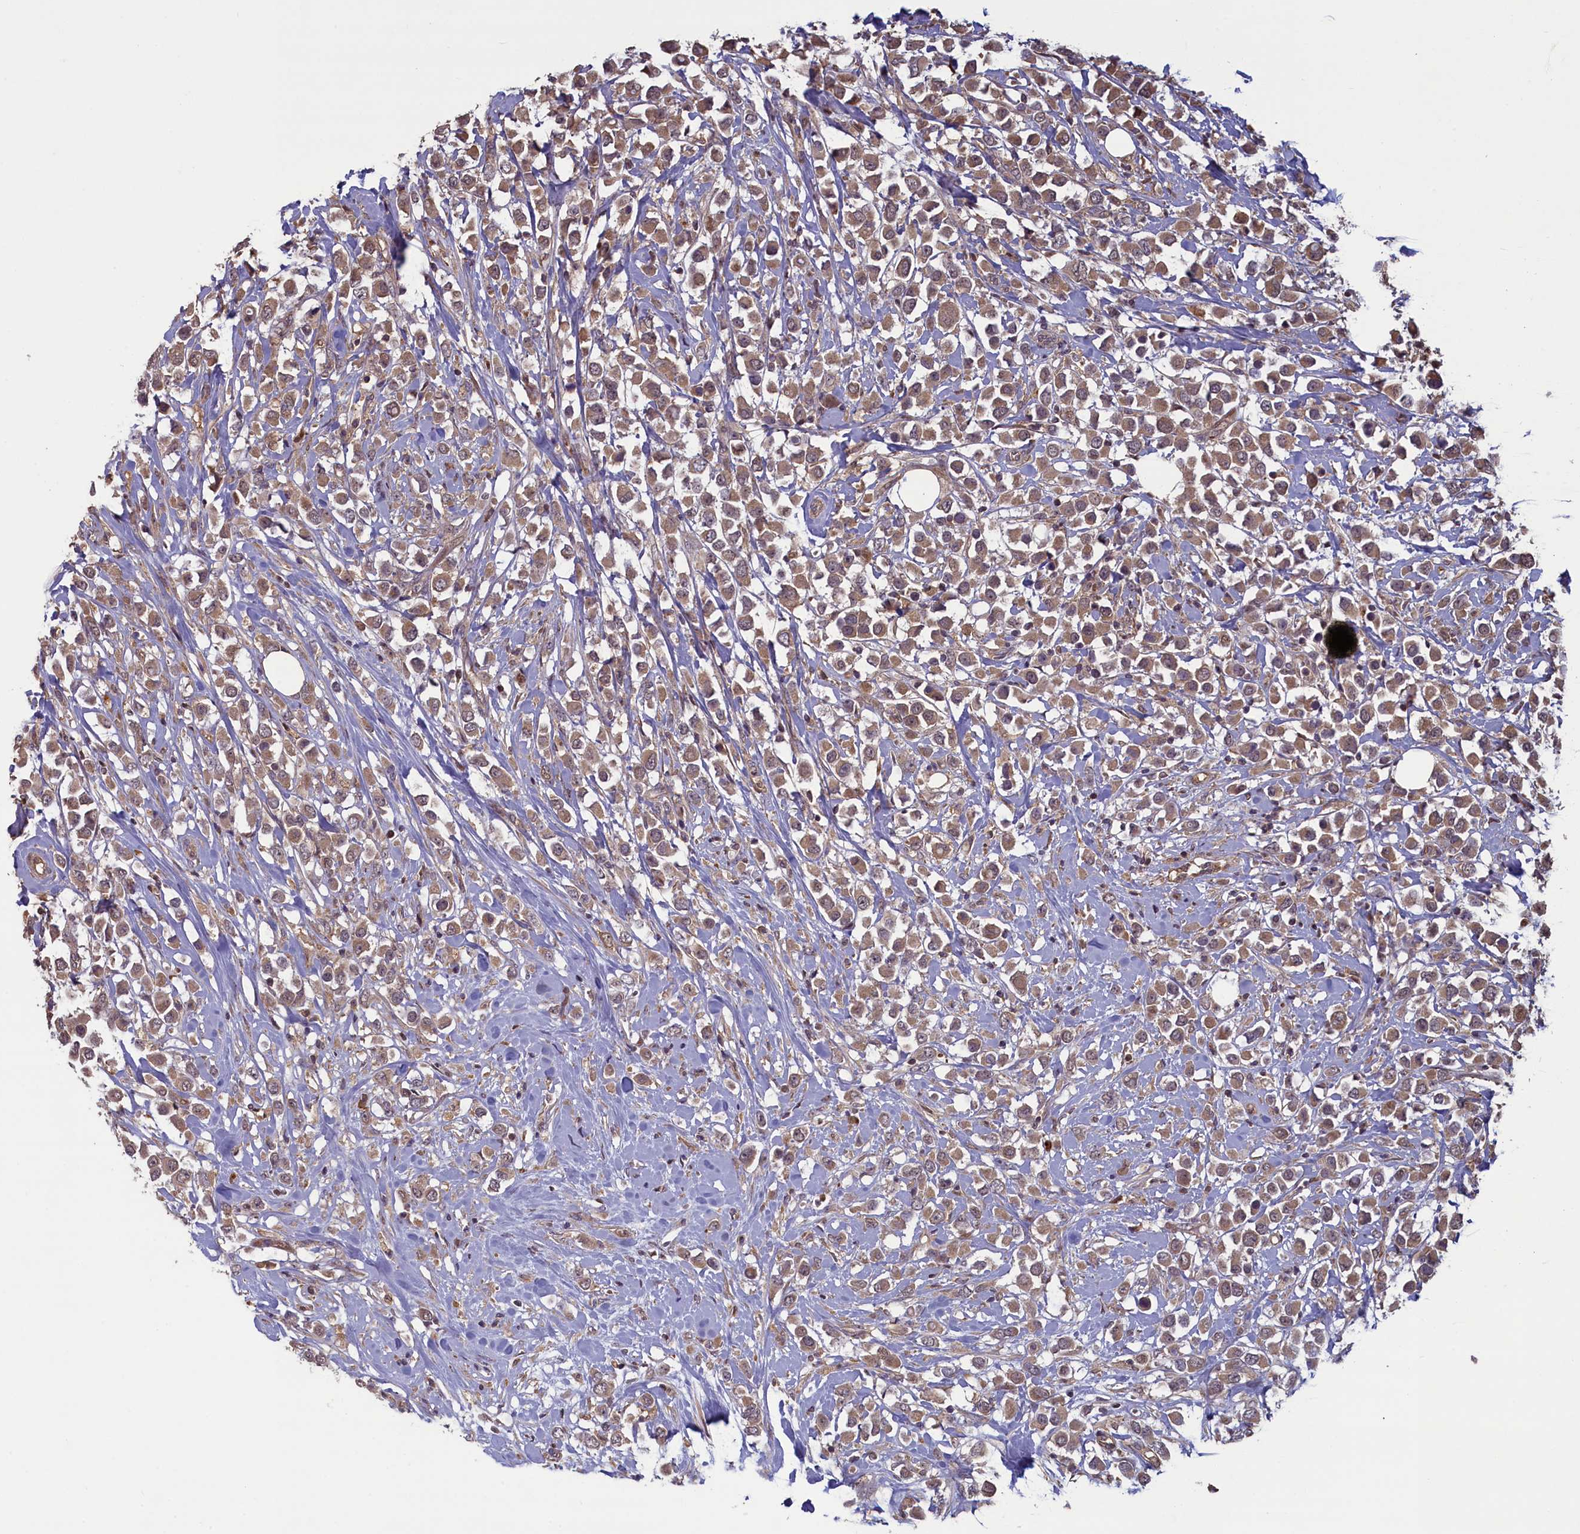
{"staining": {"intensity": "weak", "quantity": ">75%", "location": "cytoplasmic/membranous"}, "tissue": "breast cancer", "cell_type": "Tumor cells", "image_type": "cancer", "snomed": [{"axis": "morphology", "description": "Duct carcinoma"}, {"axis": "topography", "description": "Breast"}], "caption": "Immunohistochemistry (DAB (3,3'-diaminobenzidine)) staining of human breast infiltrating ductal carcinoma reveals weak cytoplasmic/membranous protein staining in about >75% of tumor cells. Nuclei are stained in blue.", "gene": "CIAO2B", "patient": {"sex": "female", "age": 61}}